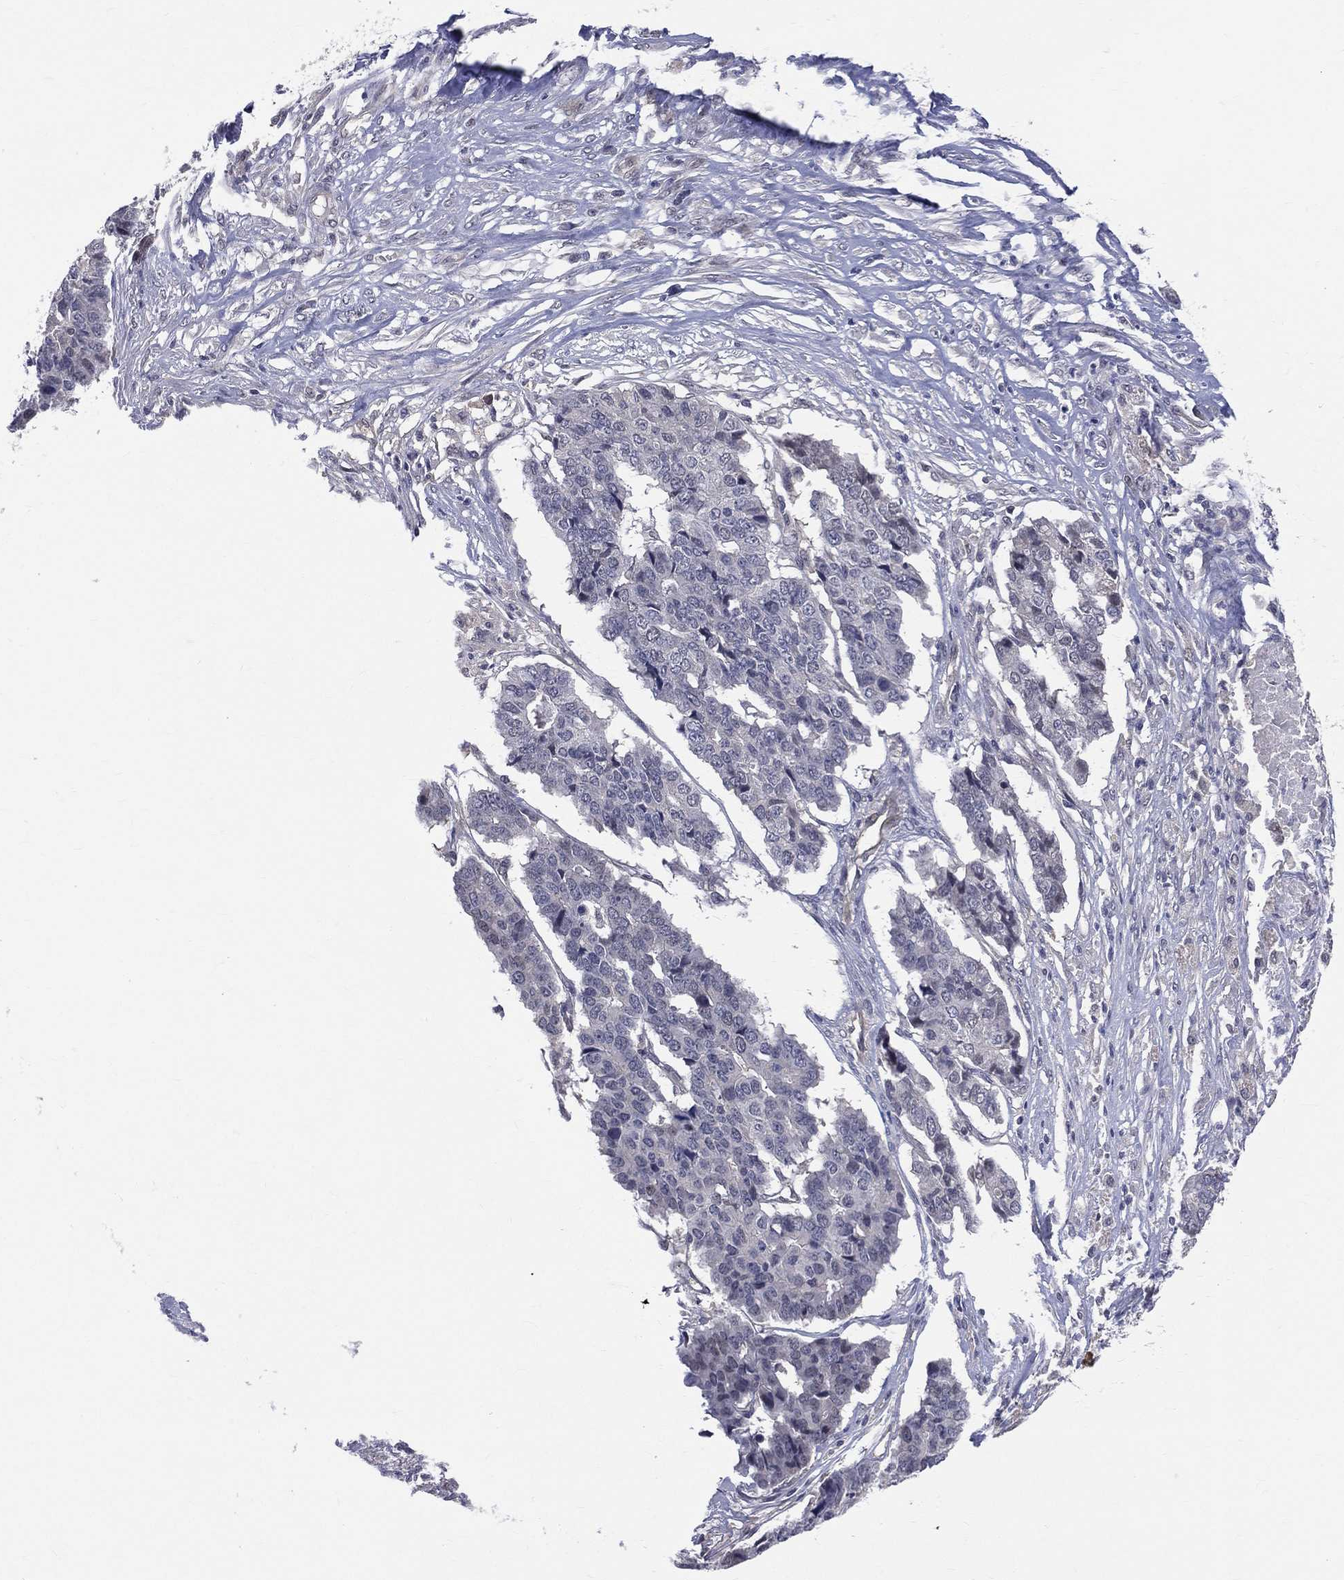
{"staining": {"intensity": "negative", "quantity": "none", "location": "none"}, "tissue": "pancreatic cancer", "cell_type": "Tumor cells", "image_type": "cancer", "snomed": [{"axis": "morphology", "description": "Adenocarcinoma, NOS"}, {"axis": "topography", "description": "Pancreas"}], "caption": "Pancreatic cancer (adenocarcinoma) stained for a protein using immunohistochemistry (IHC) reveals no positivity tumor cells.", "gene": "DLG4", "patient": {"sex": "male", "age": 50}}